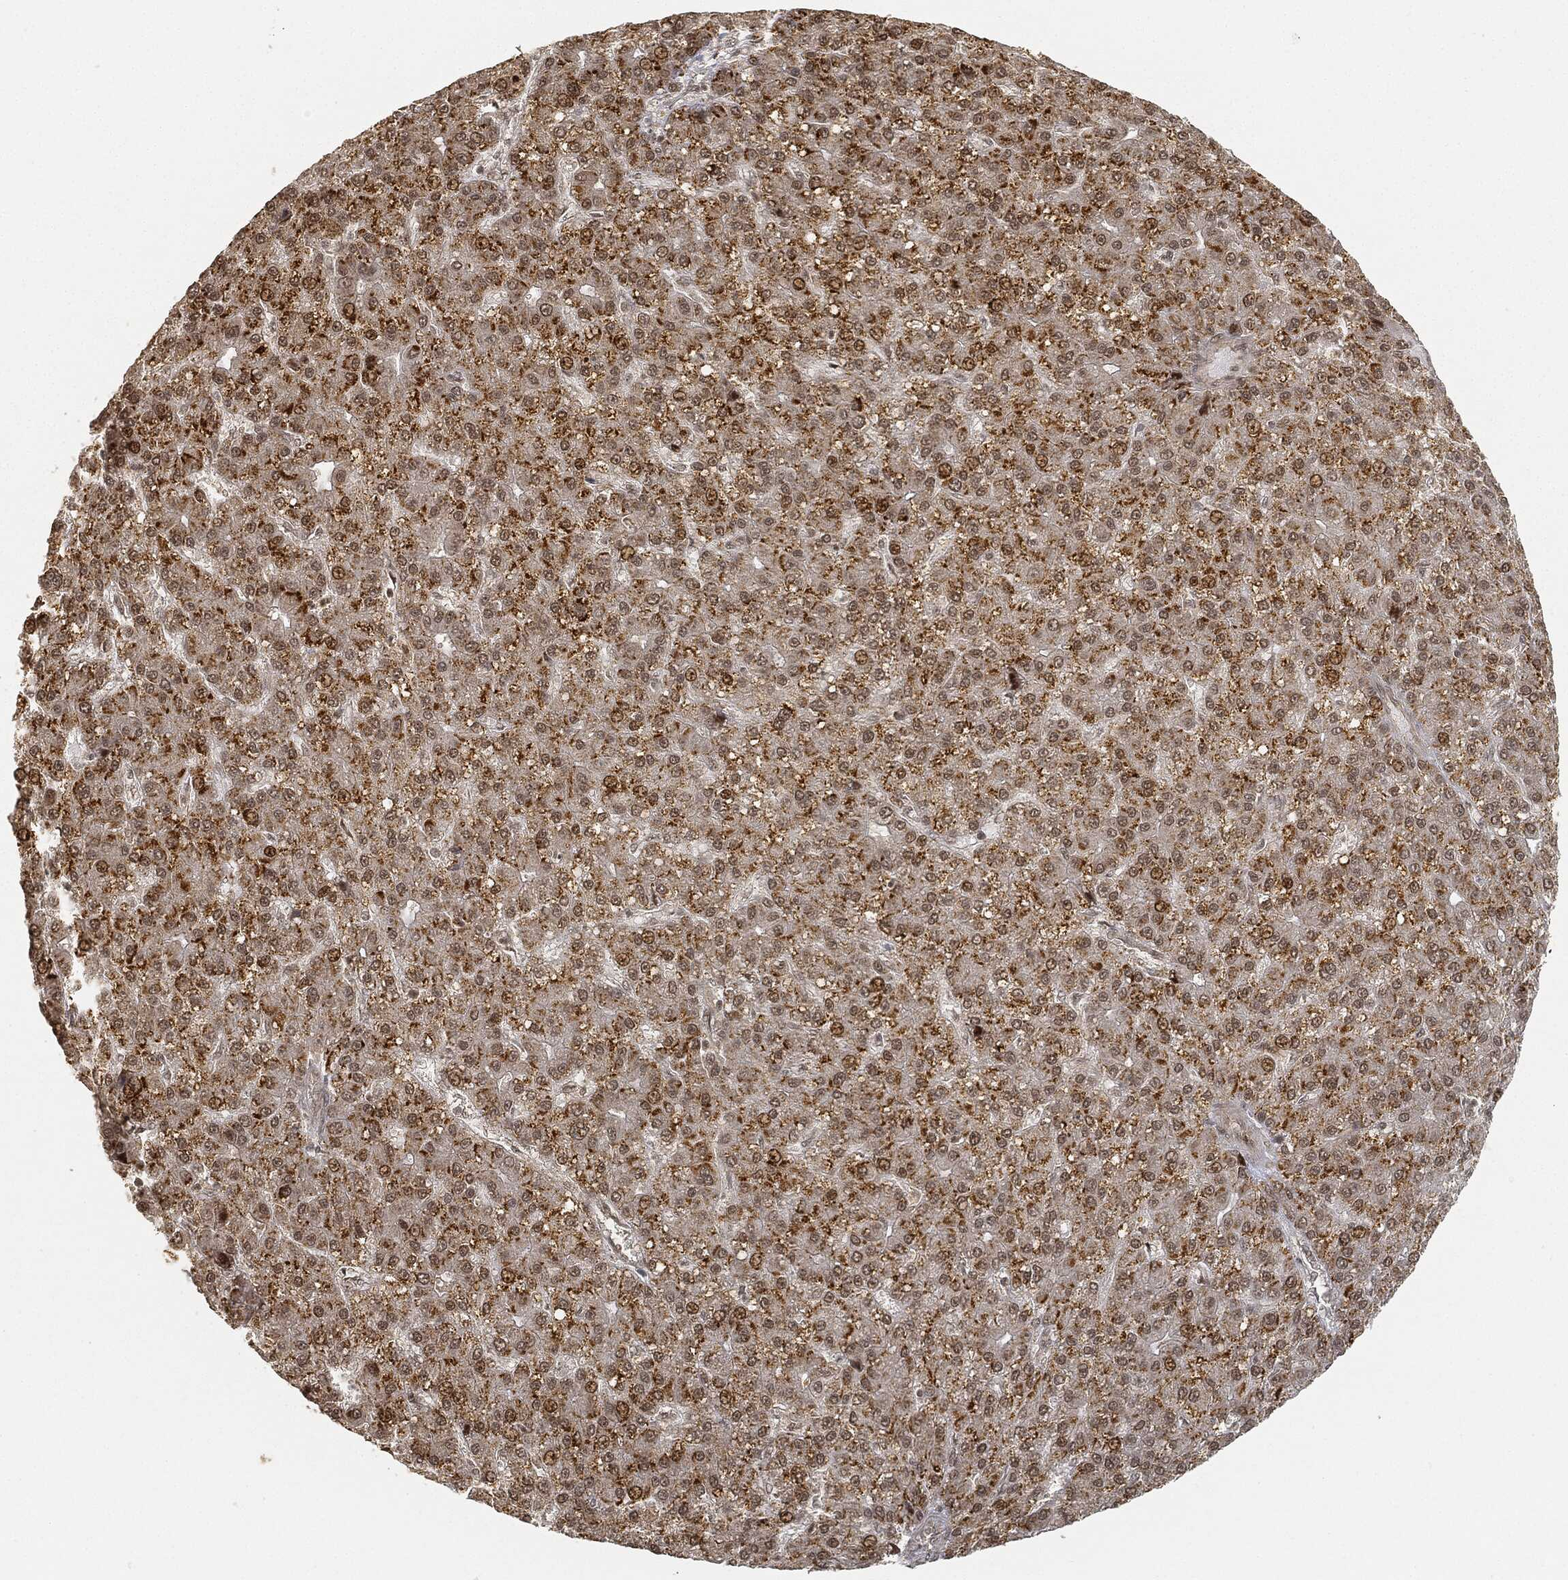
{"staining": {"intensity": "strong", "quantity": "25%-75%", "location": "cytoplasmic/membranous"}, "tissue": "liver cancer", "cell_type": "Tumor cells", "image_type": "cancer", "snomed": [{"axis": "morphology", "description": "Carcinoma, Hepatocellular, NOS"}, {"axis": "topography", "description": "Liver"}], "caption": "Tumor cells reveal strong cytoplasmic/membranous staining in approximately 25%-75% of cells in liver cancer (hepatocellular carcinoma).", "gene": "CIB1", "patient": {"sex": "male", "age": 67}}